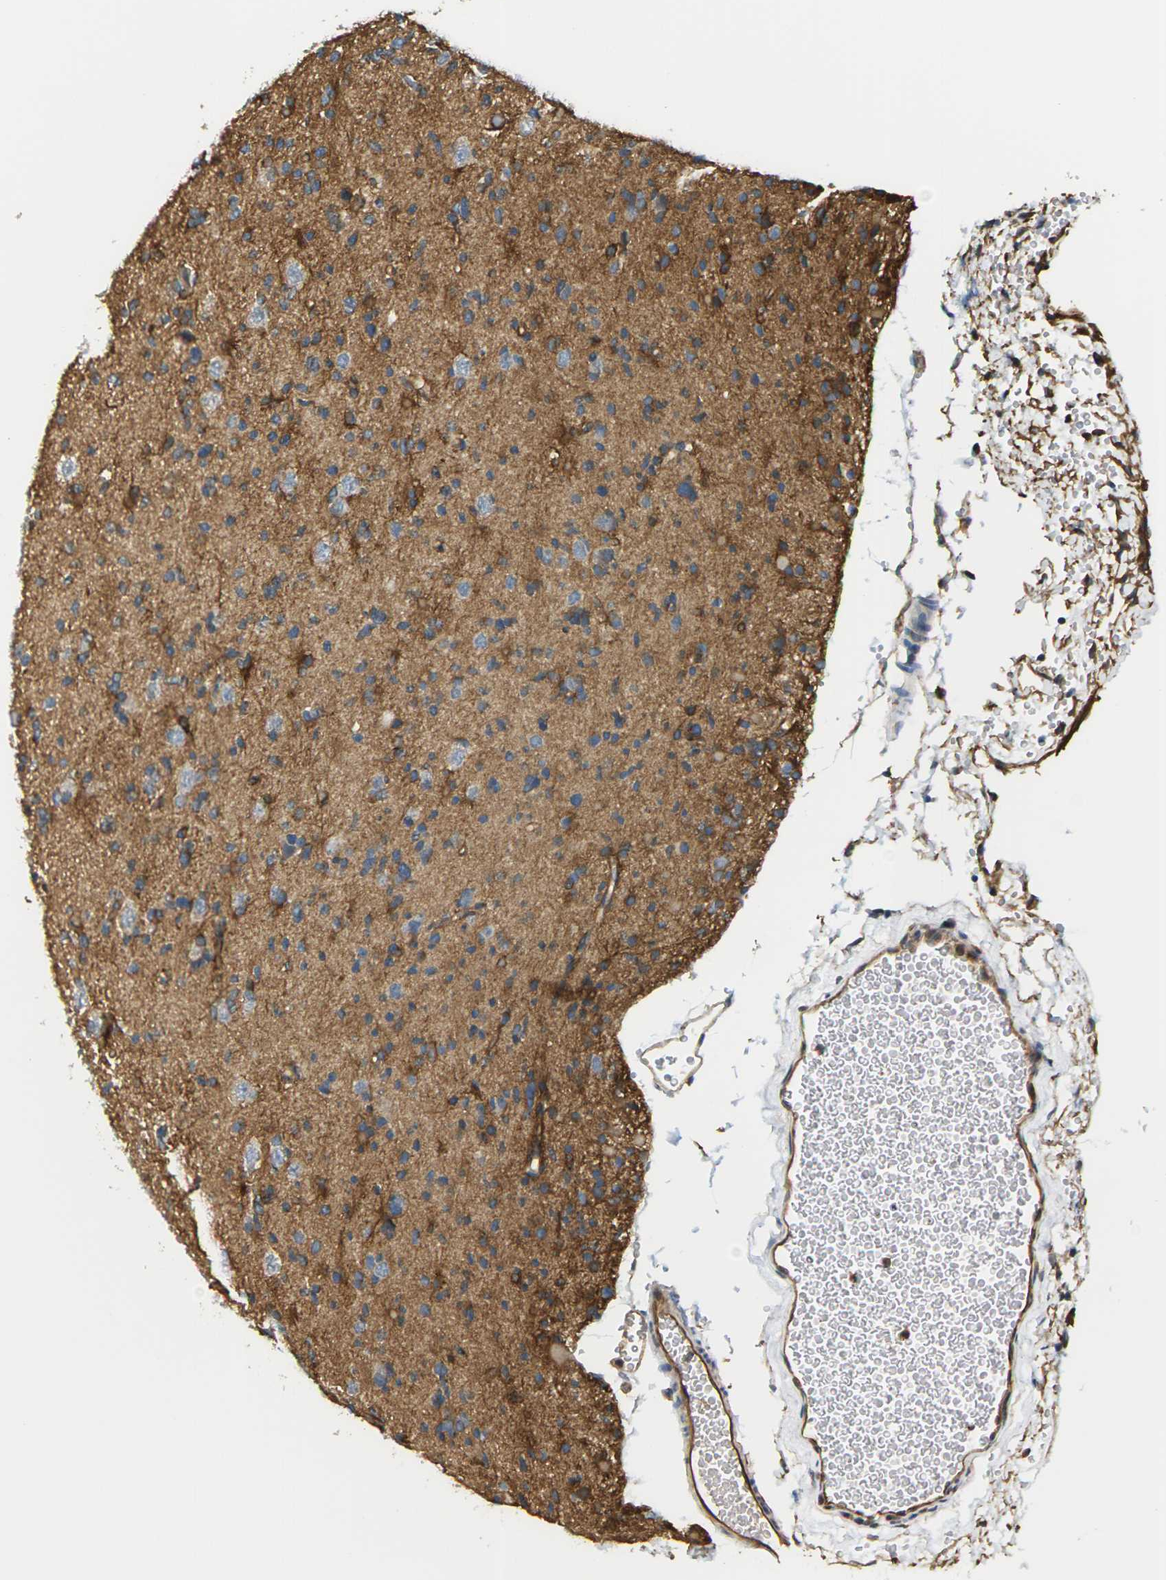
{"staining": {"intensity": "moderate", "quantity": ">75%", "location": "cytoplasmic/membranous"}, "tissue": "glioma", "cell_type": "Tumor cells", "image_type": "cancer", "snomed": [{"axis": "morphology", "description": "Glioma, malignant, Low grade"}, {"axis": "topography", "description": "Brain"}], "caption": "Moderate cytoplasmic/membranous positivity is identified in approximately >75% of tumor cells in malignant glioma (low-grade).", "gene": "PCDHB4", "patient": {"sex": "female", "age": 22}}